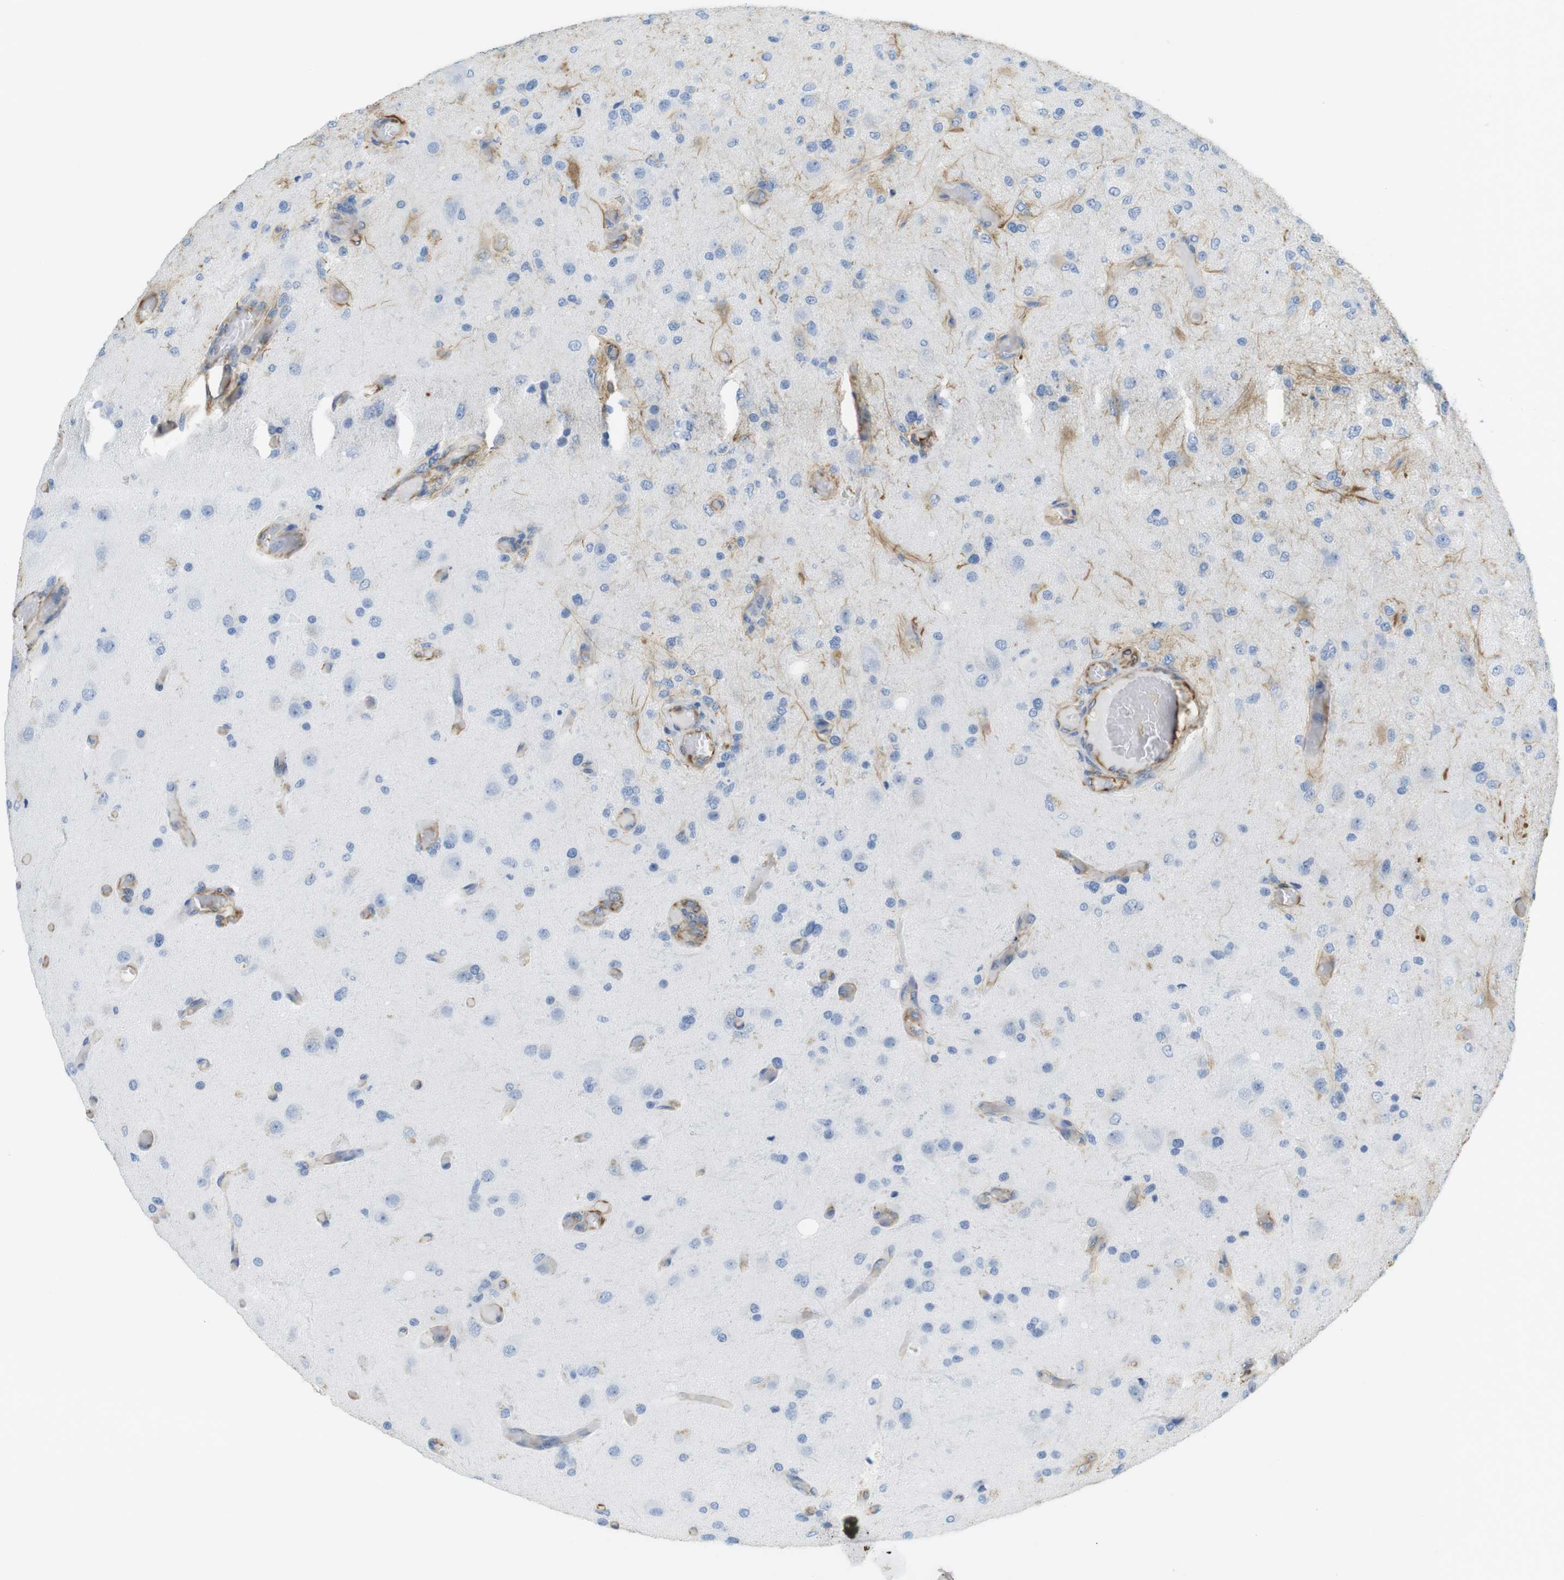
{"staining": {"intensity": "negative", "quantity": "none", "location": "none"}, "tissue": "glioma", "cell_type": "Tumor cells", "image_type": "cancer", "snomed": [{"axis": "morphology", "description": "Normal tissue, NOS"}, {"axis": "morphology", "description": "Glioma, malignant, High grade"}, {"axis": "topography", "description": "Cerebral cortex"}], "caption": "Photomicrograph shows no protein expression in tumor cells of malignant glioma (high-grade) tissue.", "gene": "MS4A10", "patient": {"sex": "male", "age": 77}}